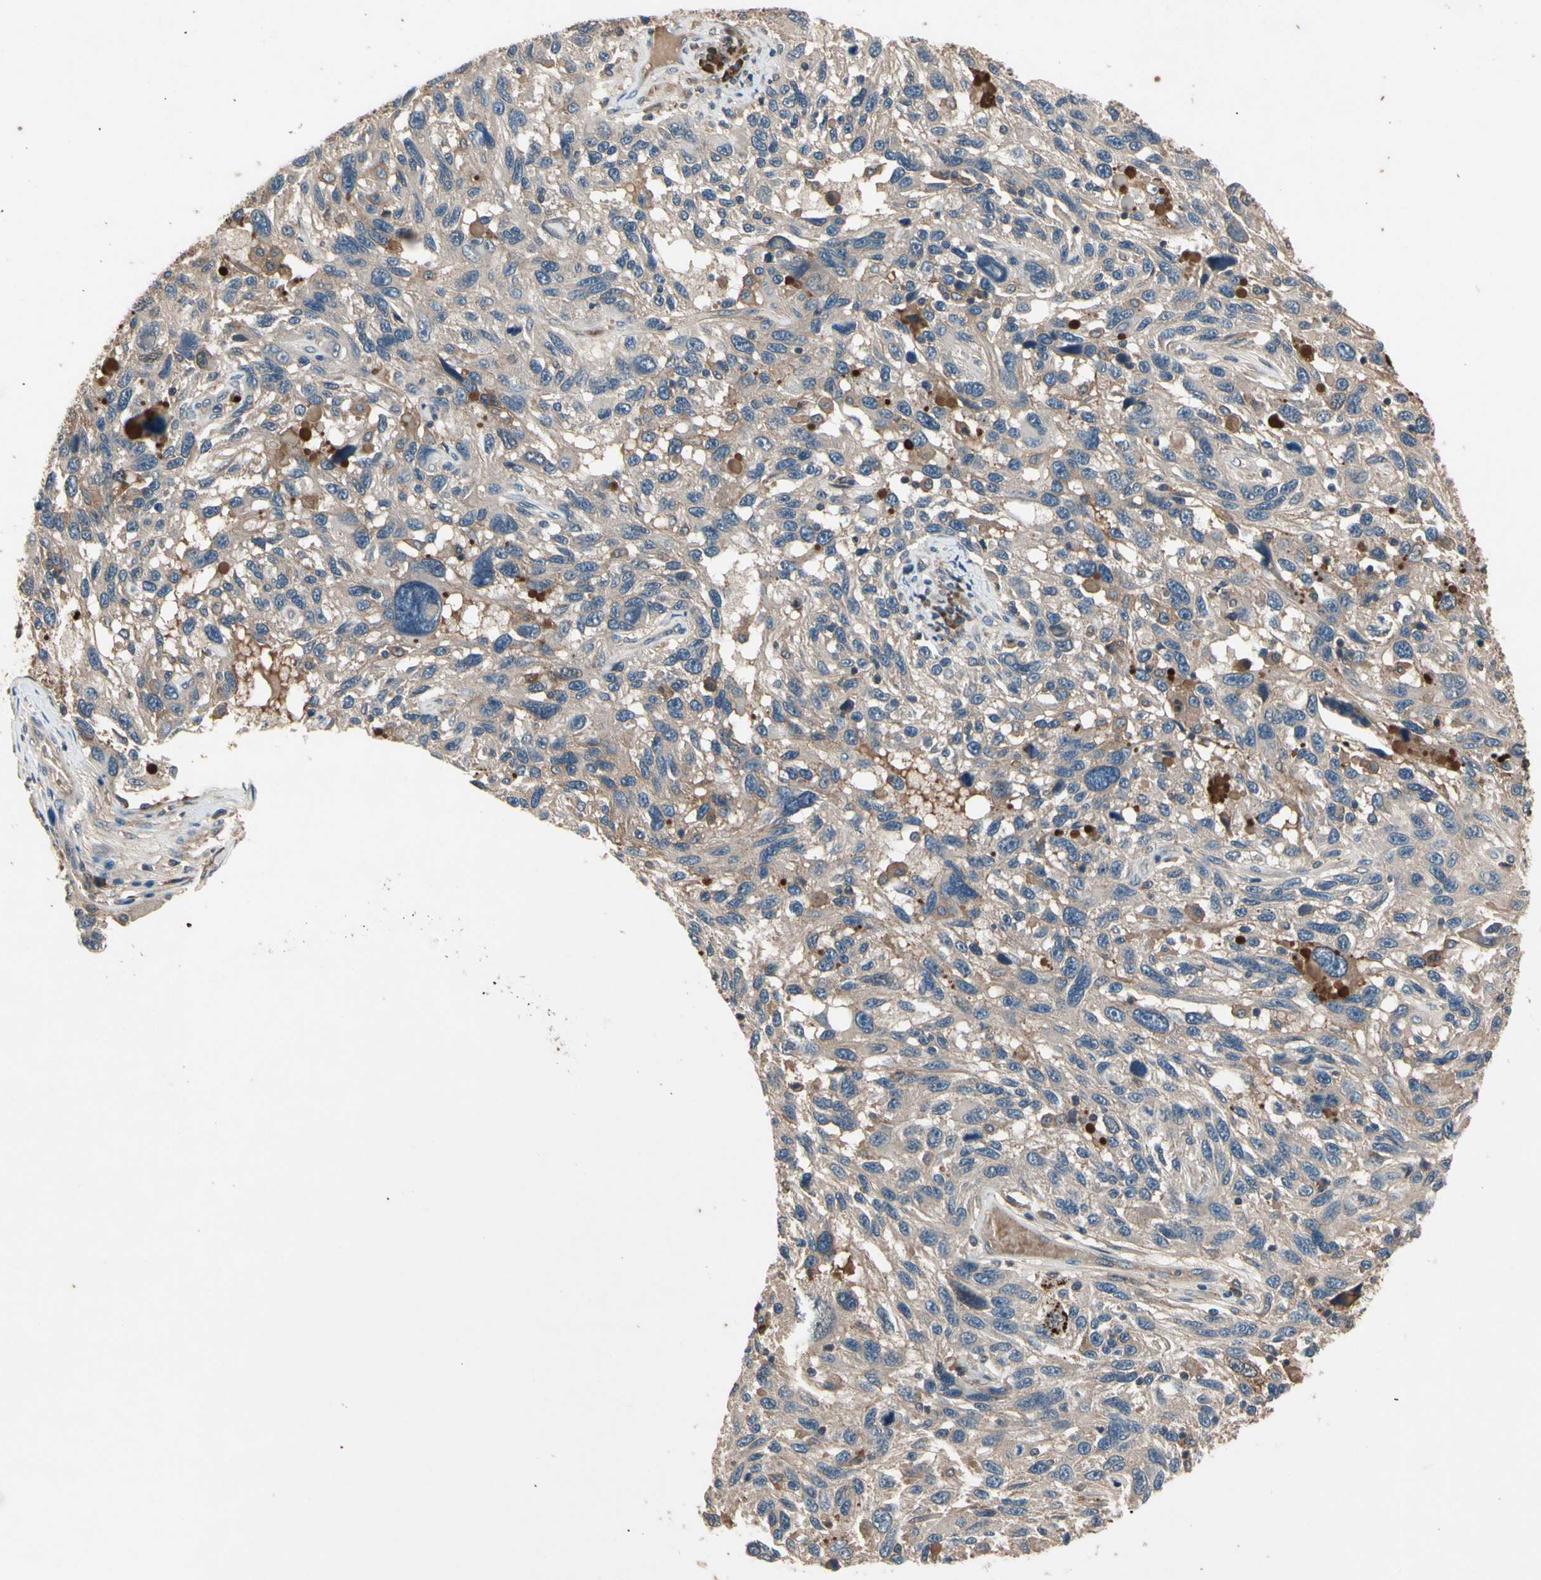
{"staining": {"intensity": "weak", "quantity": ">75%", "location": "cytoplasmic/membranous"}, "tissue": "melanoma", "cell_type": "Tumor cells", "image_type": "cancer", "snomed": [{"axis": "morphology", "description": "Malignant melanoma, NOS"}, {"axis": "topography", "description": "Skin"}], "caption": "A histopathology image showing weak cytoplasmic/membranous positivity in approximately >75% of tumor cells in melanoma, as visualized by brown immunohistochemical staining.", "gene": "IL1RL1", "patient": {"sex": "male", "age": 53}}